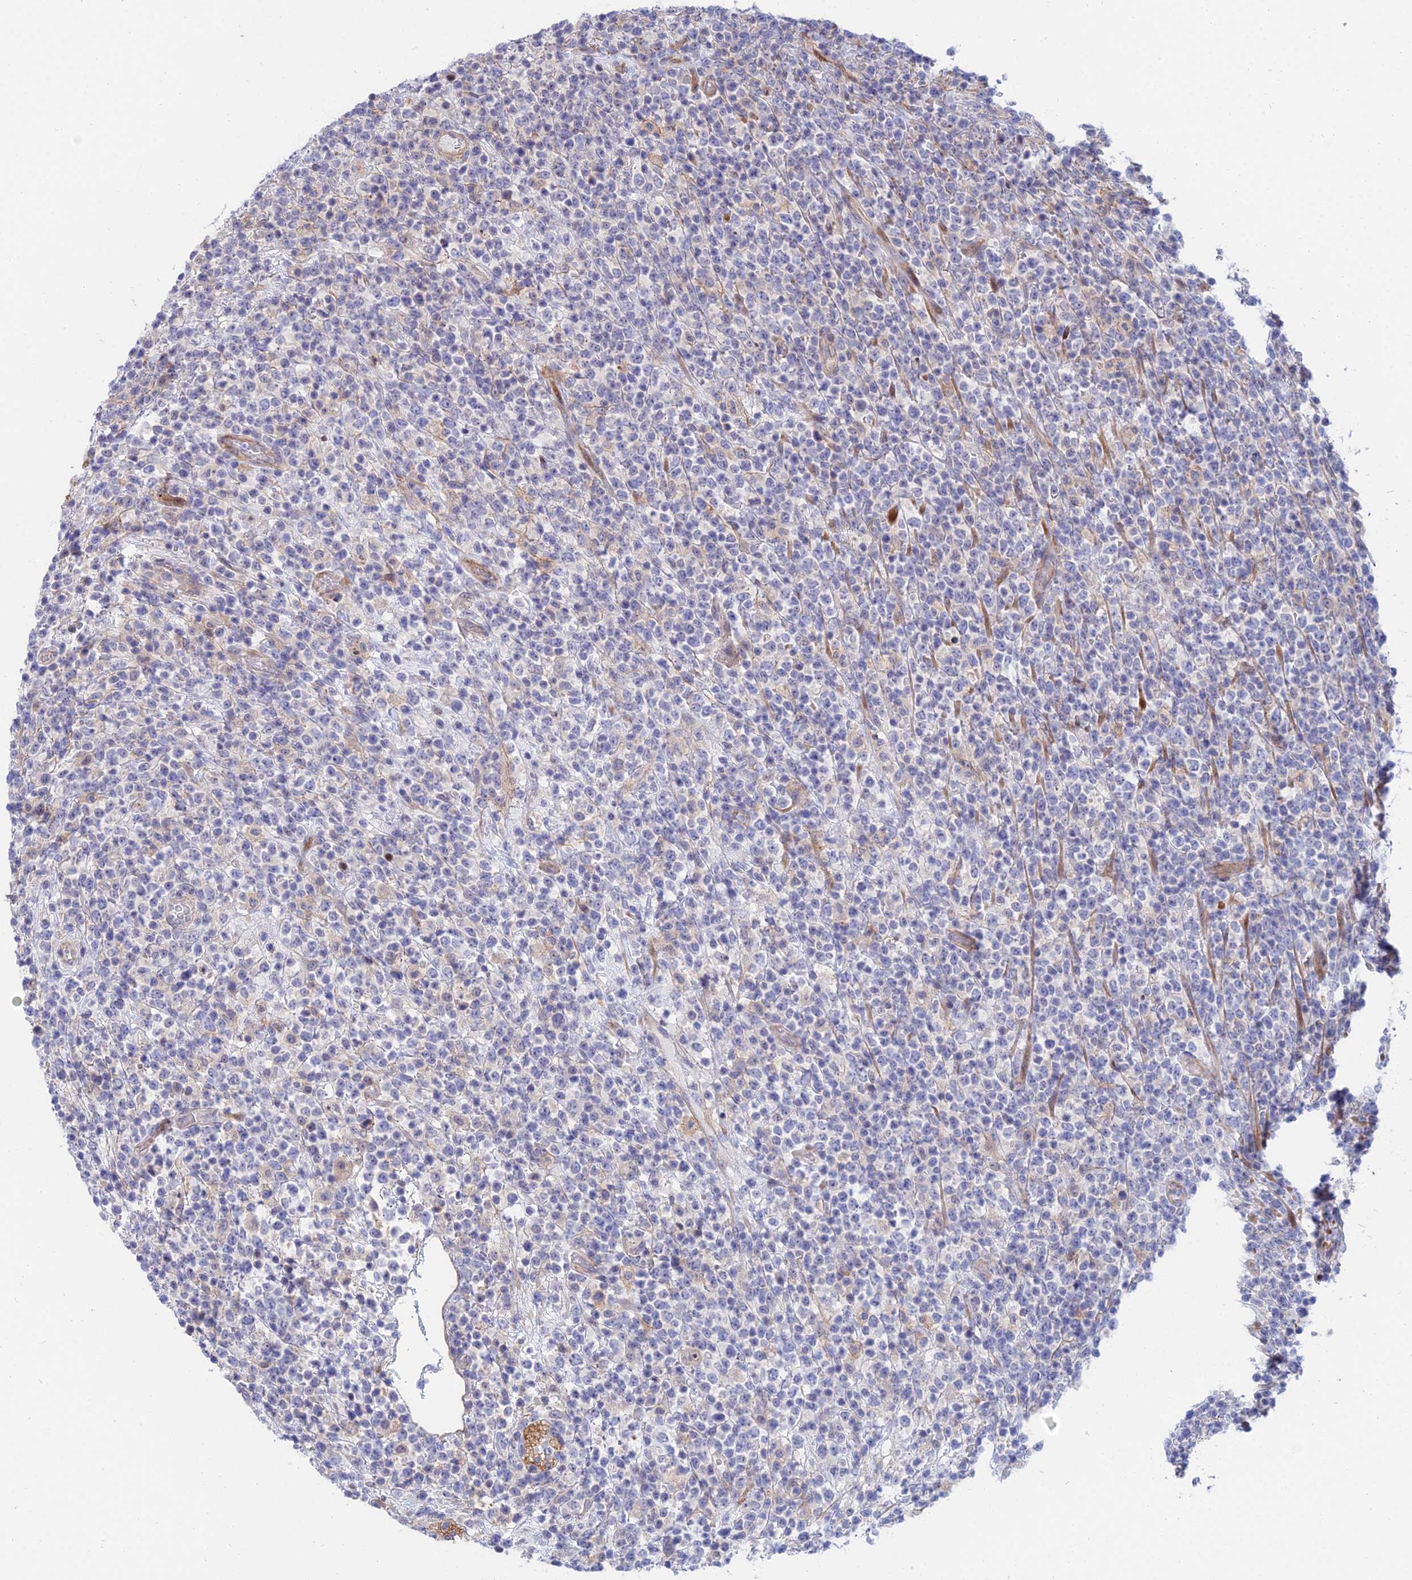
{"staining": {"intensity": "negative", "quantity": "none", "location": "none"}, "tissue": "lymphoma", "cell_type": "Tumor cells", "image_type": "cancer", "snomed": [{"axis": "morphology", "description": "Malignant lymphoma, non-Hodgkin's type, High grade"}, {"axis": "topography", "description": "Colon"}], "caption": "Tumor cells are negative for brown protein staining in lymphoma.", "gene": "TRIM43B", "patient": {"sex": "female", "age": 53}}